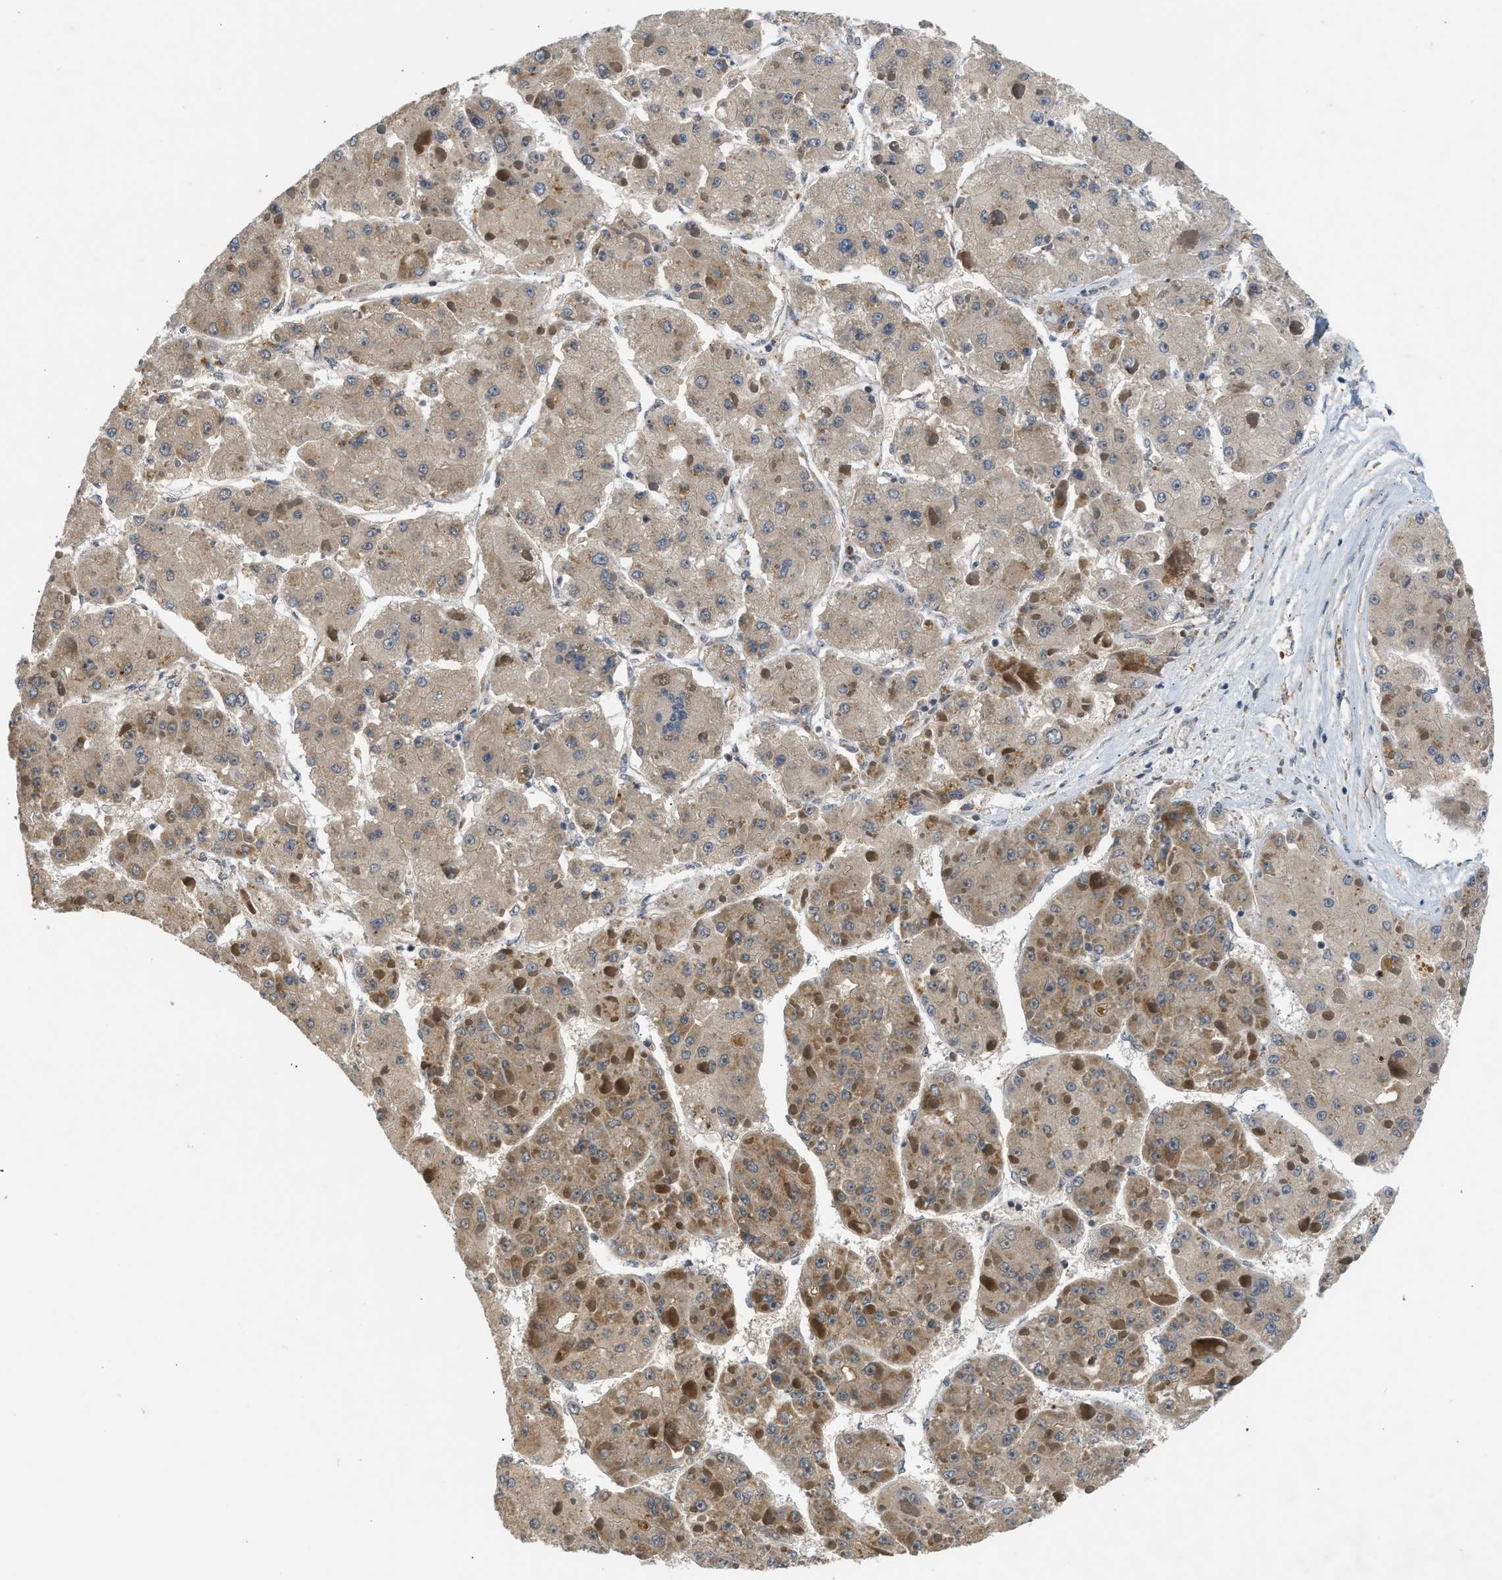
{"staining": {"intensity": "moderate", "quantity": "<25%", "location": "cytoplasmic/membranous"}, "tissue": "liver cancer", "cell_type": "Tumor cells", "image_type": "cancer", "snomed": [{"axis": "morphology", "description": "Carcinoma, Hepatocellular, NOS"}, {"axis": "topography", "description": "Liver"}], "caption": "Protein analysis of hepatocellular carcinoma (liver) tissue reveals moderate cytoplasmic/membranous staining in about <25% of tumor cells.", "gene": "ADCY8", "patient": {"sex": "female", "age": 73}}